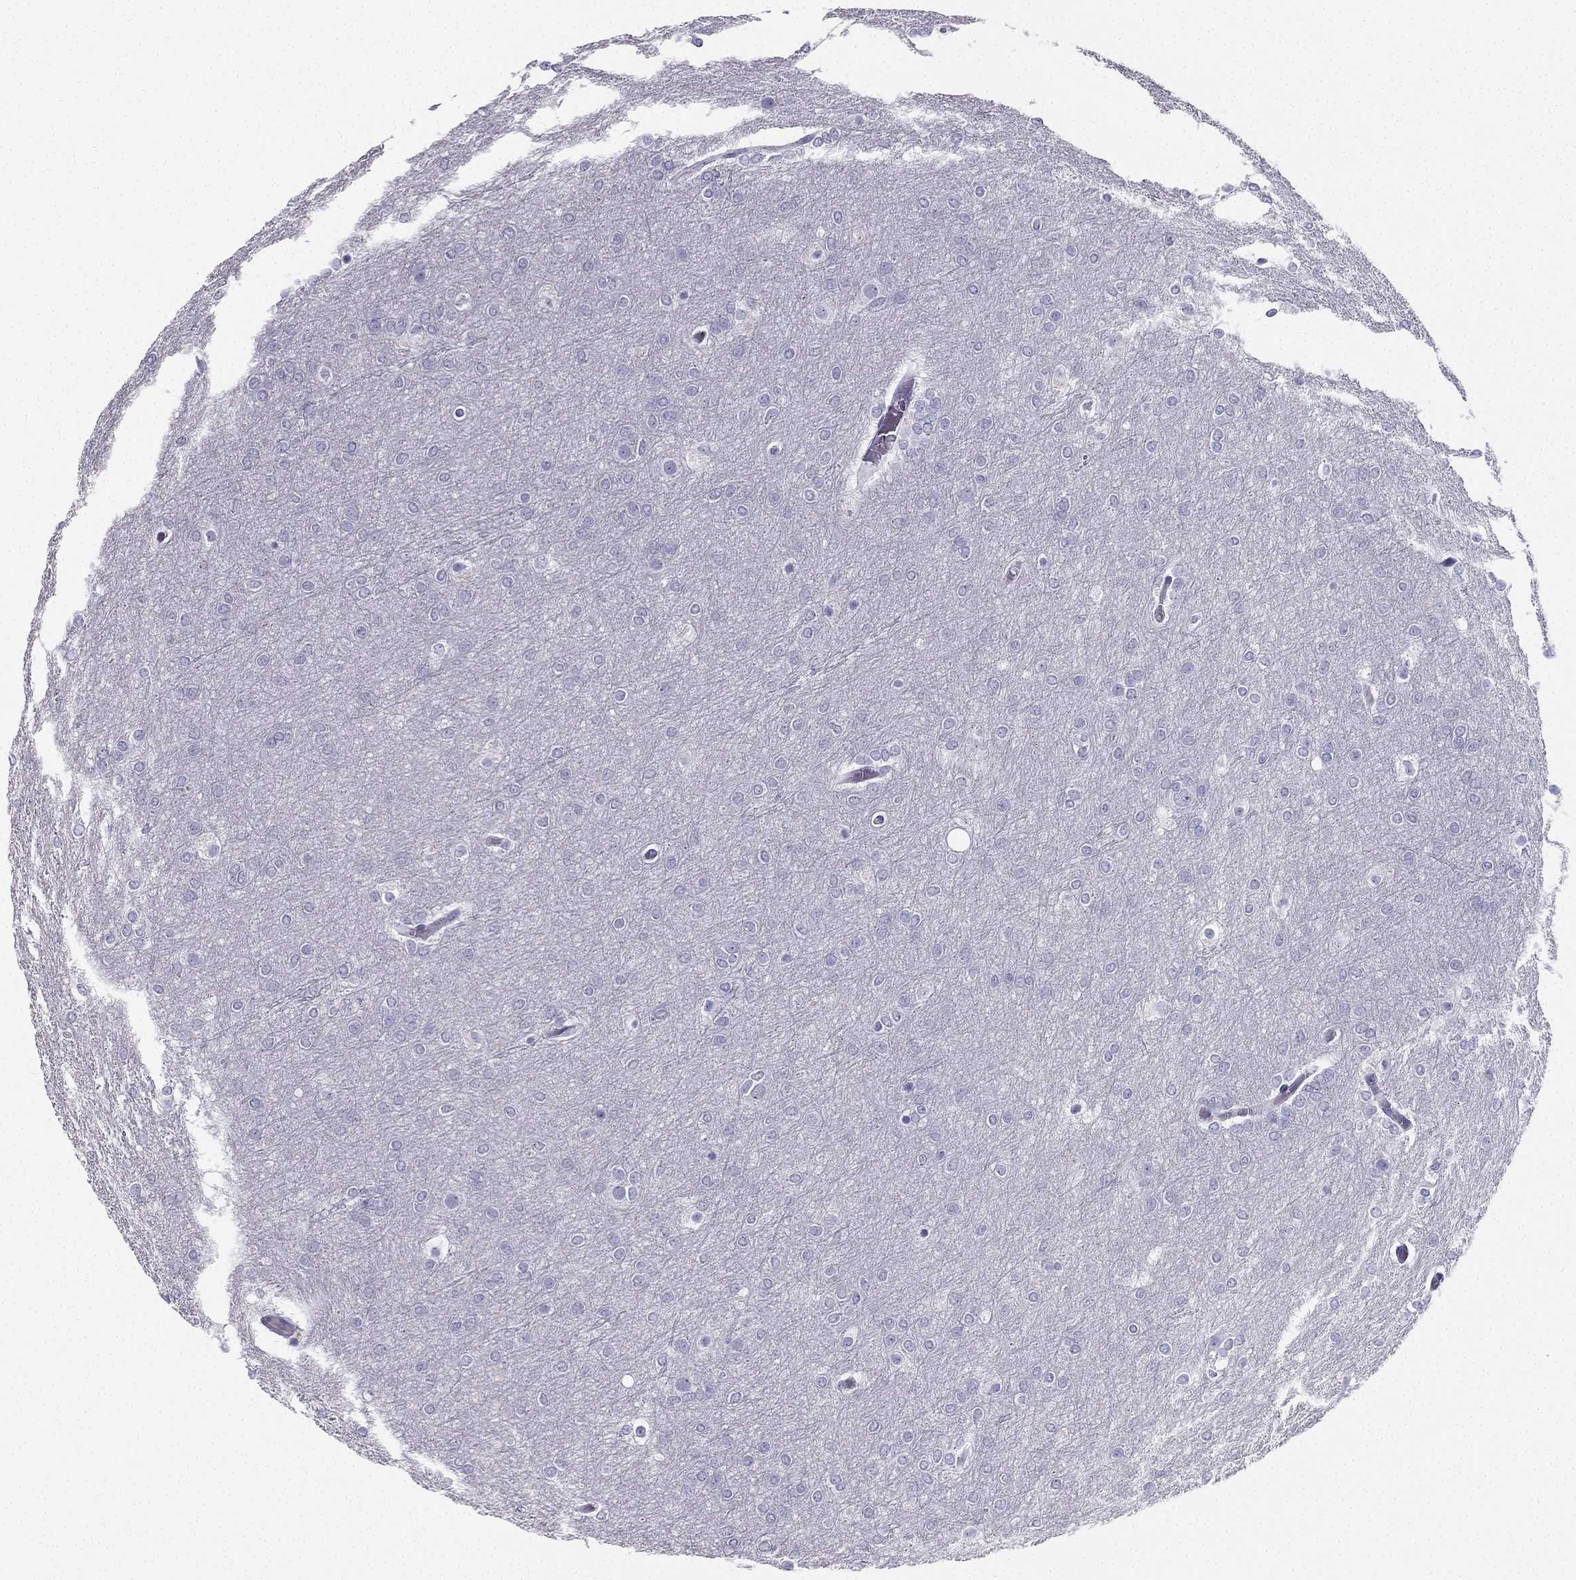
{"staining": {"intensity": "negative", "quantity": "none", "location": "none"}, "tissue": "glioma", "cell_type": "Tumor cells", "image_type": "cancer", "snomed": [{"axis": "morphology", "description": "Glioma, malignant, High grade"}, {"axis": "topography", "description": "Brain"}], "caption": "Human glioma stained for a protein using IHC demonstrates no expression in tumor cells.", "gene": "TFF3", "patient": {"sex": "female", "age": 61}}